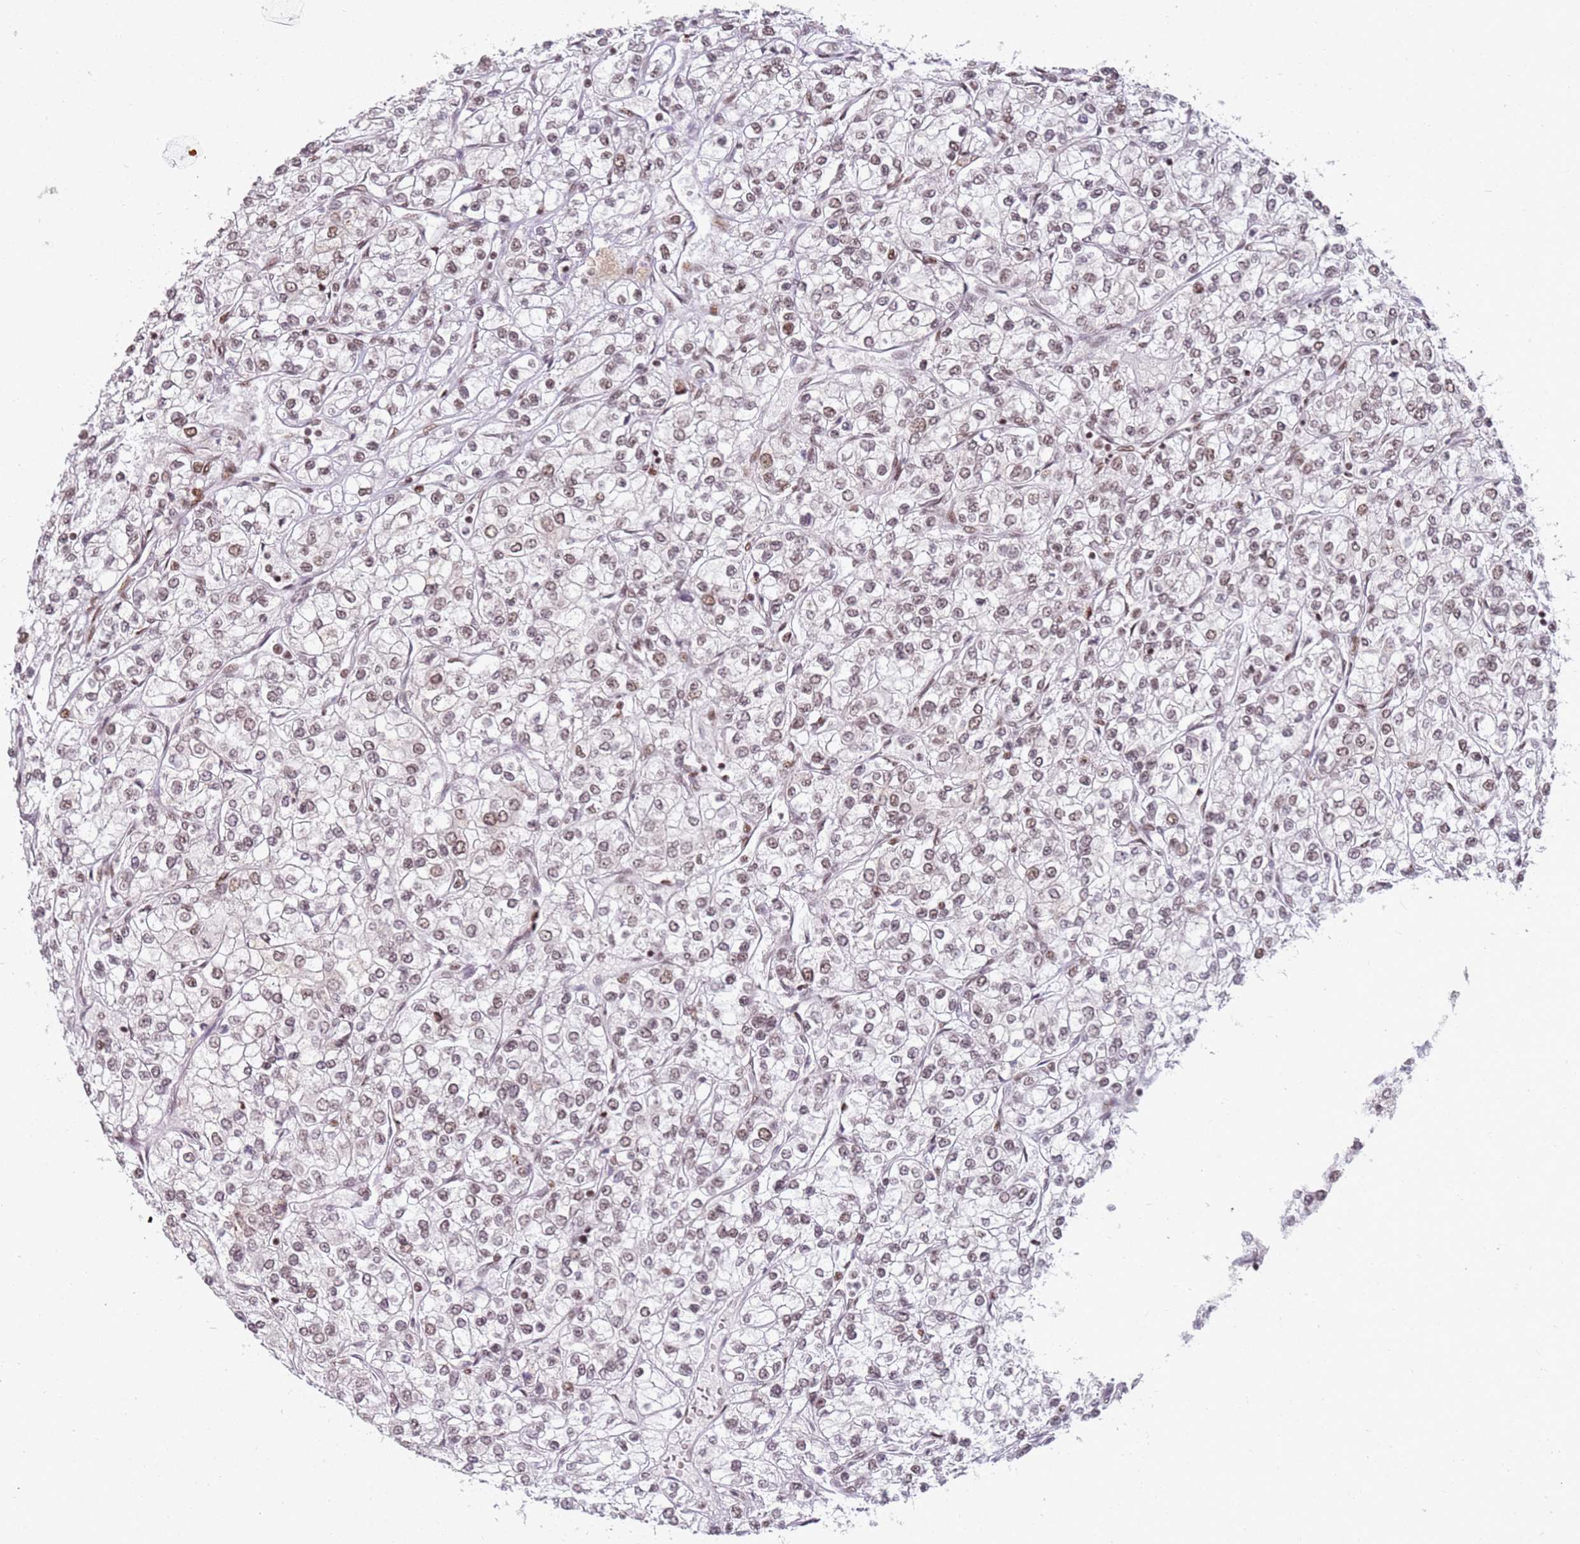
{"staining": {"intensity": "weak", "quantity": ">75%", "location": "nuclear"}, "tissue": "renal cancer", "cell_type": "Tumor cells", "image_type": "cancer", "snomed": [{"axis": "morphology", "description": "Adenocarcinoma, NOS"}, {"axis": "topography", "description": "Kidney"}], "caption": "Immunohistochemical staining of renal adenocarcinoma exhibits low levels of weak nuclear protein expression in about >75% of tumor cells.", "gene": "TENT4A", "patient": {"sex": "male", "age": 80}}